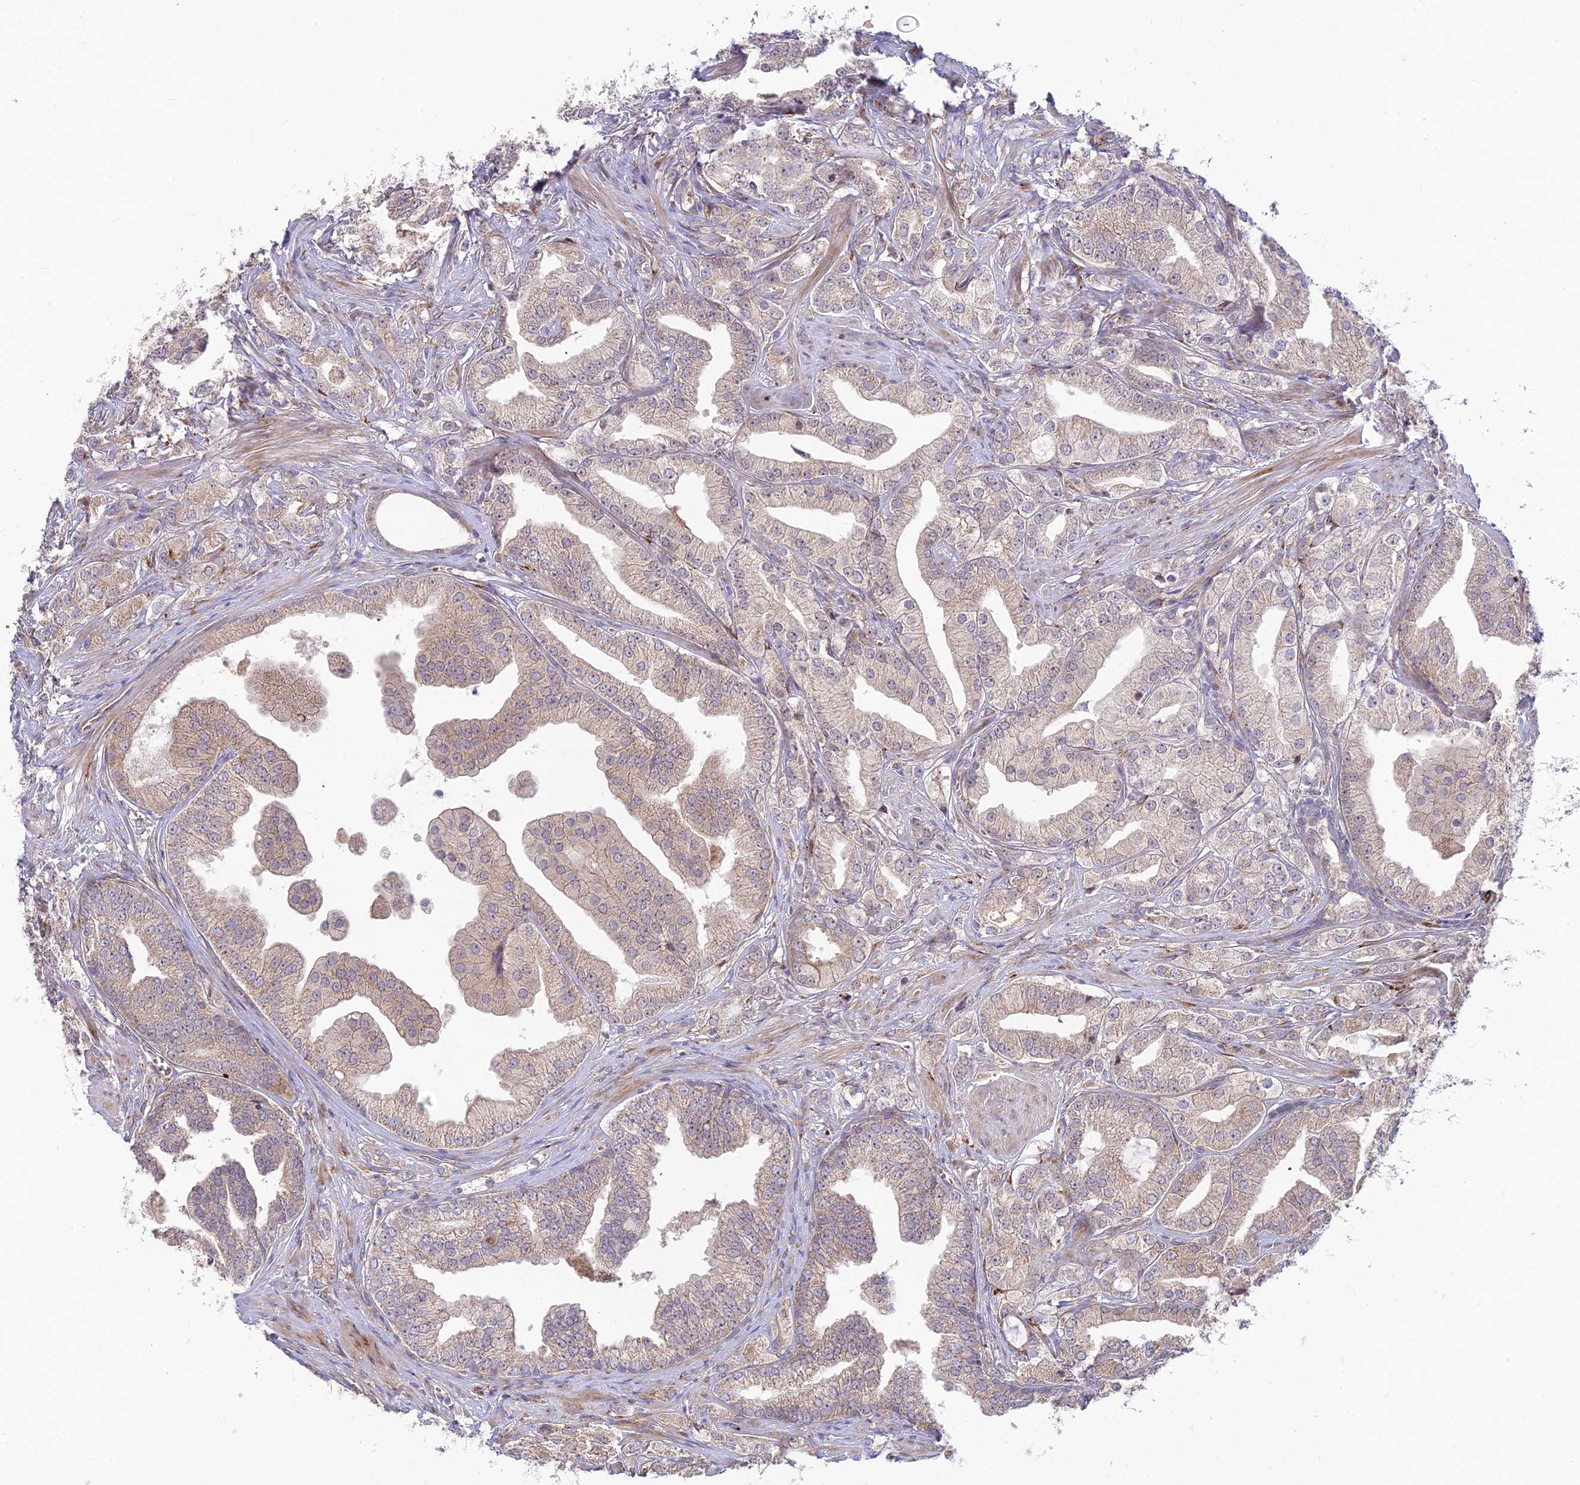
{"staining": {"intensity": "moderate", "quantity": "<25%", "location": "cytoplasmic/membranous"}, "tissue": "prostate cancer", "cell_type": "Tumor cells", "image_type": "cancer", "snomed": [{"axis": "morphology", "description": "Adenocarcinoma, High grade"}, {"axis": "topography", "description": "Prostate"}], "caption": "Brown immunohistochemical staining in prostate adenocarcinoma (high-grade) shows moderate cytoplasmic/membranous positivity in about <25% of tumor cells.", "gene": "UFSP2", "patient": {"sex": "male", "age": 50}}